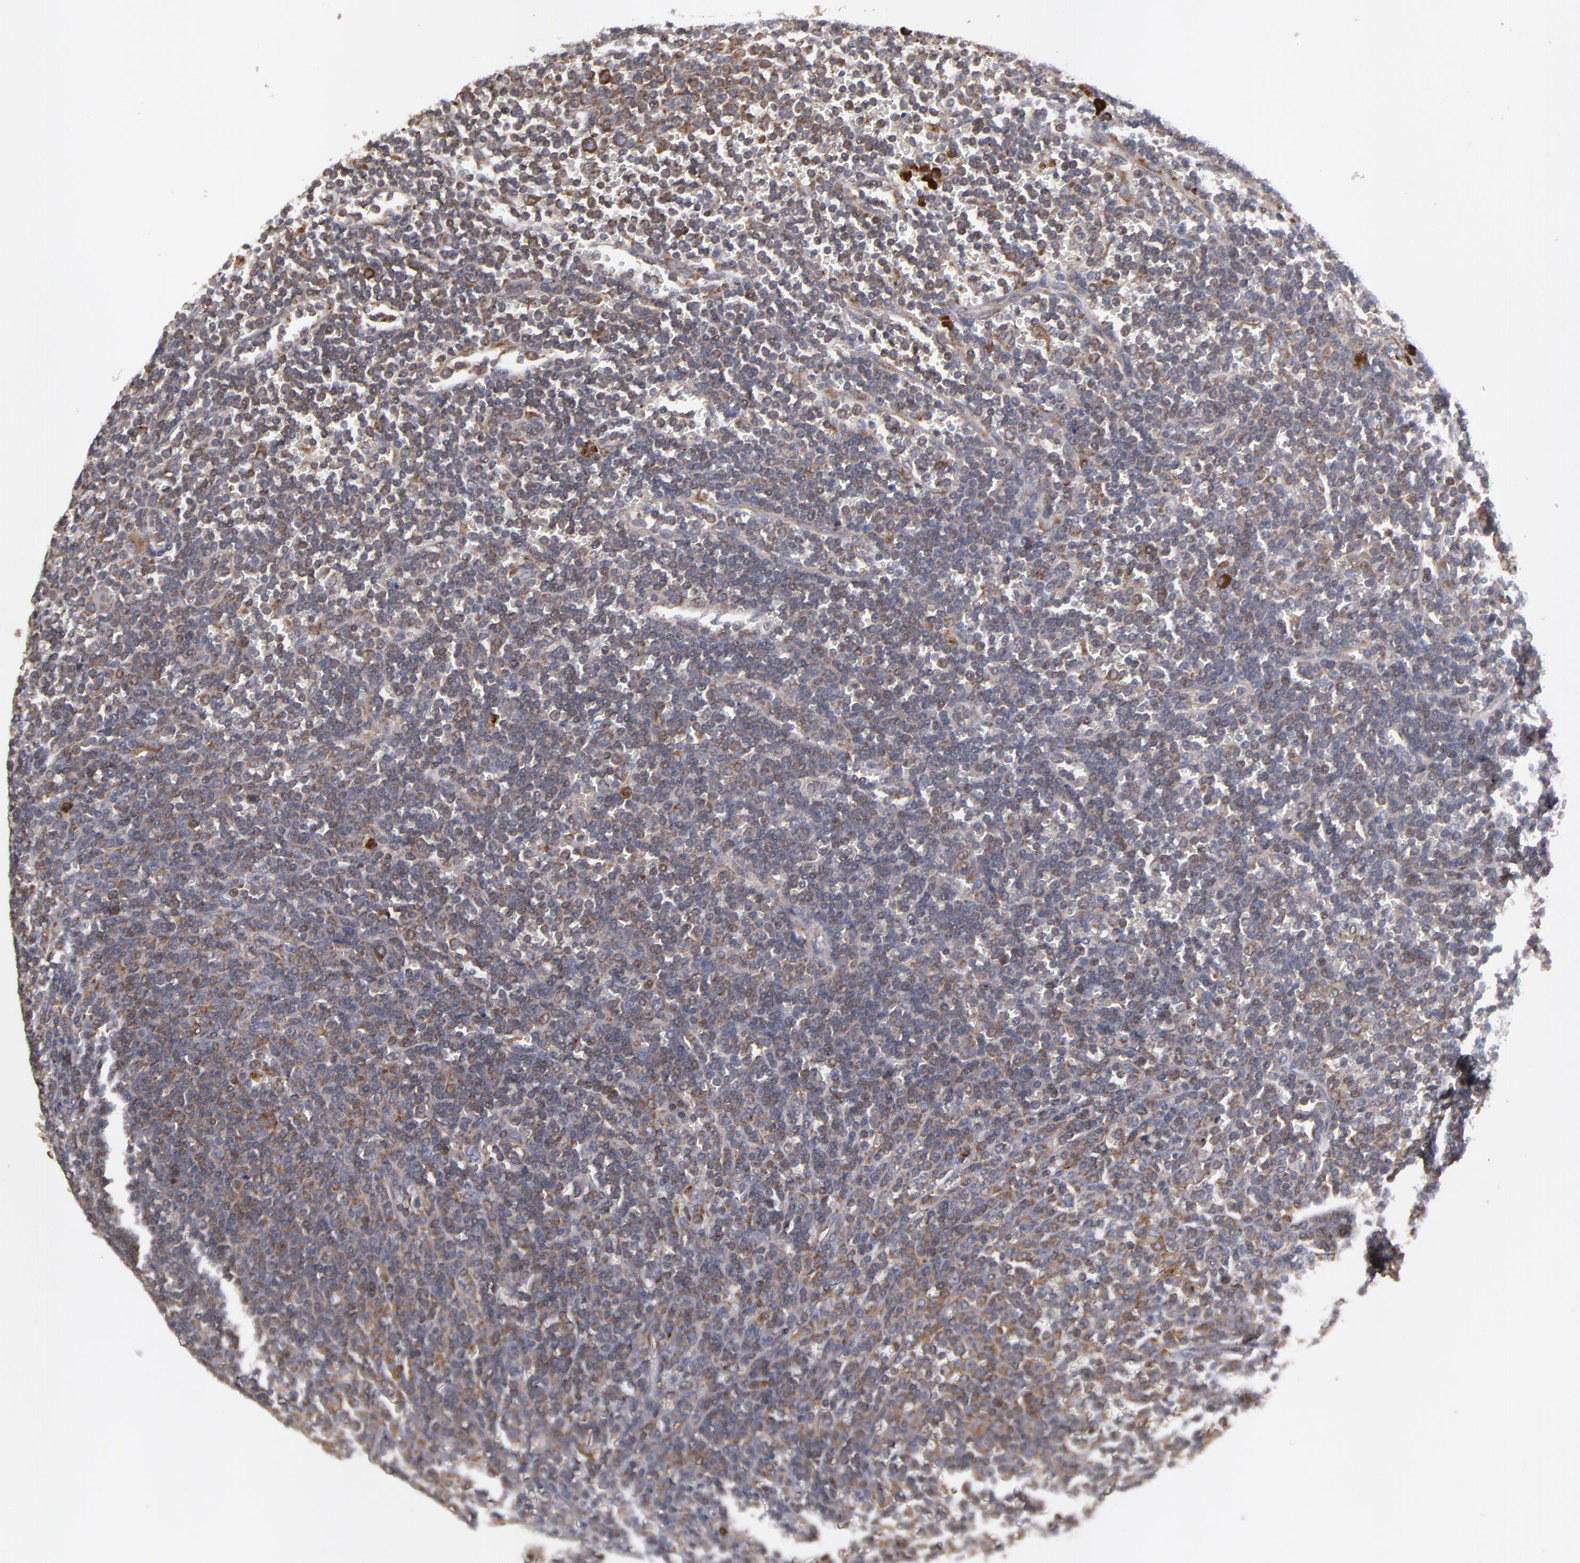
{"staining": {"intensity": "weak", "quantity": "25%-75%", "location": "cytoplasmic/membranous"}, "tissue": "lymphoma", "cell_type": "Tumor cells", "image_type": "cancer", "snomed": [{"axis": "morphology", "description": "Malignant lymphoma, non-Hodgkin's type, Low grade"}, {"axis": "topography", "description": "Spleen"}], "caption": "Immunohistochemistry photomicrograph of low-grade malignant lymphoma, non-Hodgkin's type stained for a protein (brown), which shows low levels of weak cytoplasmic/membranous expression in approximately 25%-75% of tumor cells.", "gene": "SND1", "patient": {"sex": "male", "age": 80}}